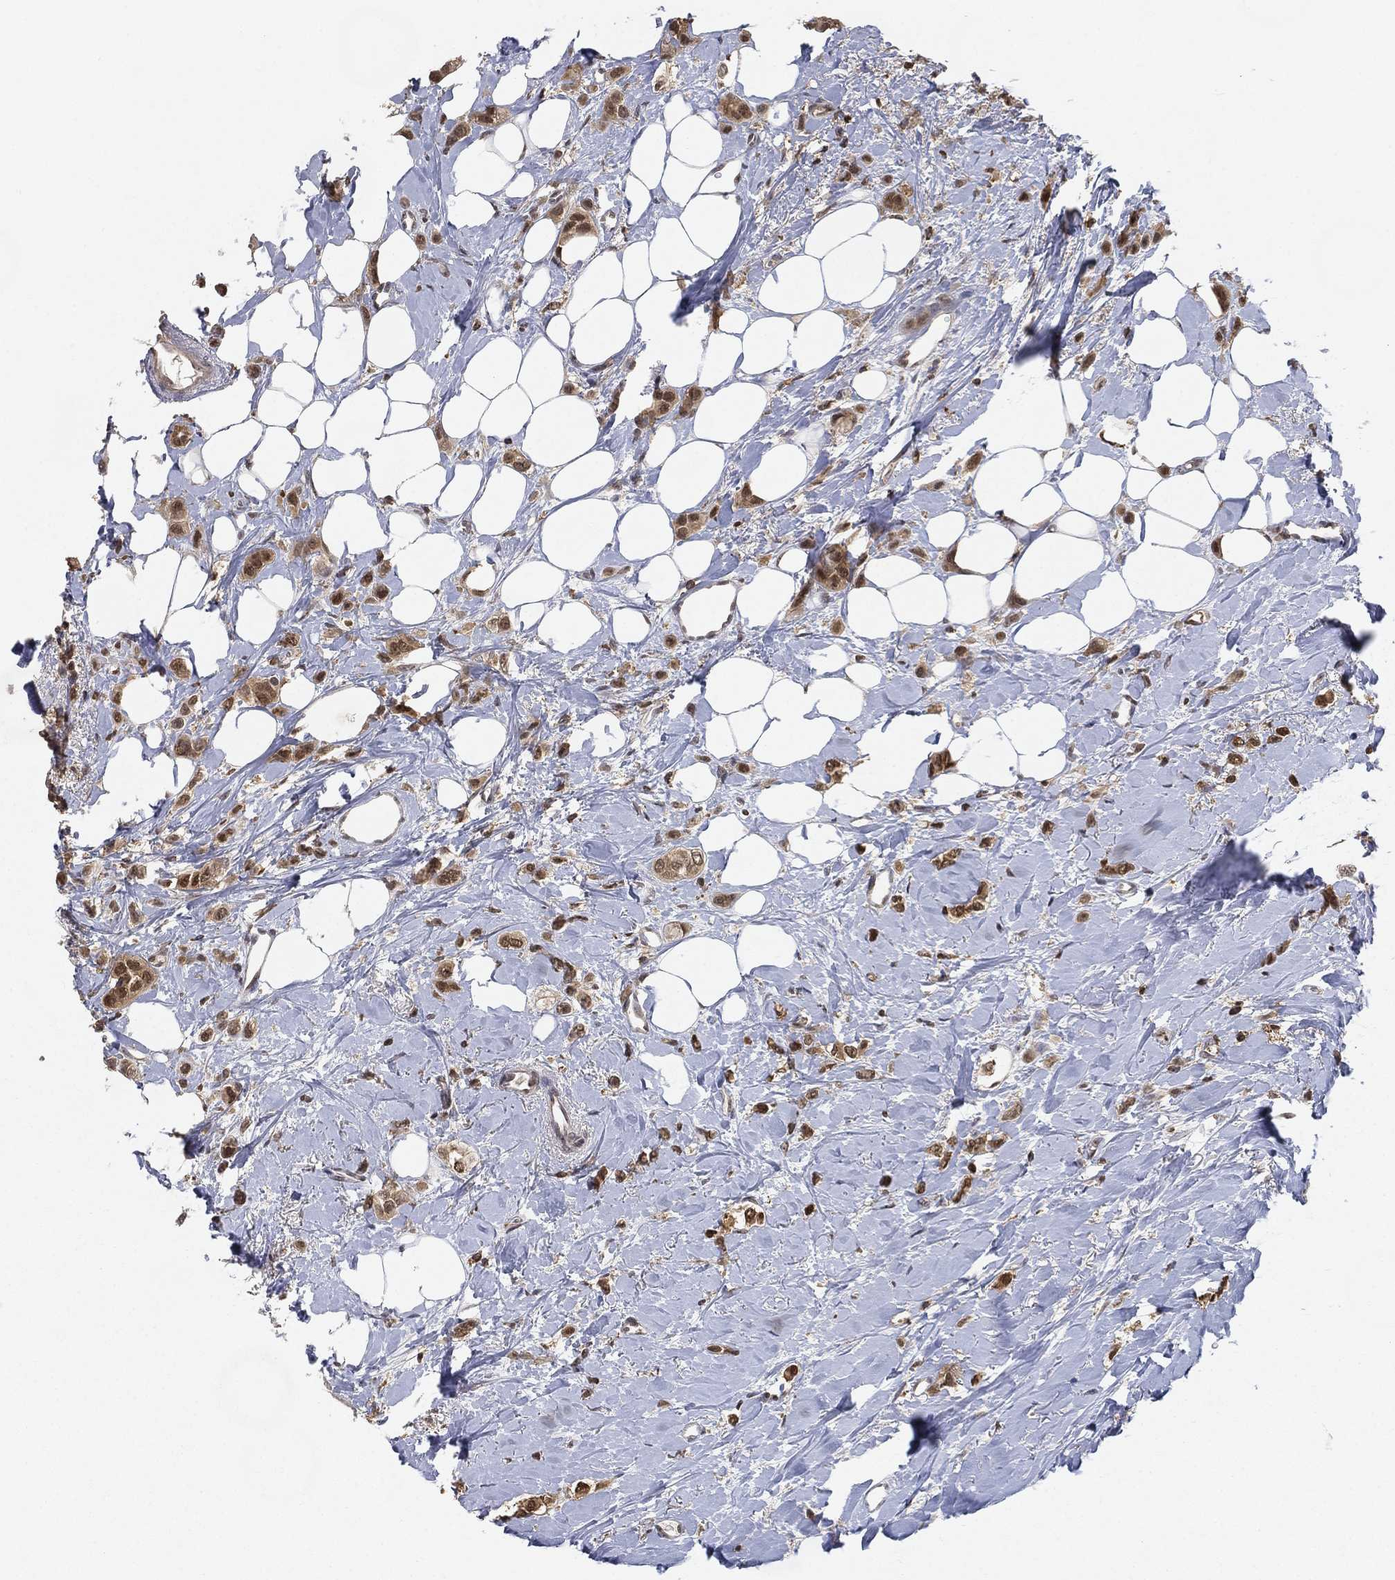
{"staining": {"intensity": "moderate", "quantity": ">75%", "location": "cytoplasmic/membranous,nuclear"}, "tissue": "breast cancer", "cell_type": "Tumor cells", "image_type": "cancer", "snomed": [{"axis": "morphology", "description": "Lobular carcinoma"}, {"axis": "topography", "description": "Breast"}], "caption": "DAB (3,3'-diaminobenzidine) immunohistochemical staining of breast cancer (lobular carcinoma) displays moderate cytoplasmic/membranous and nuclear protein expression in approximately >75% of tumor cells.", "gene": "WDR26", "patient": {"sex": "female", "age": 66}}